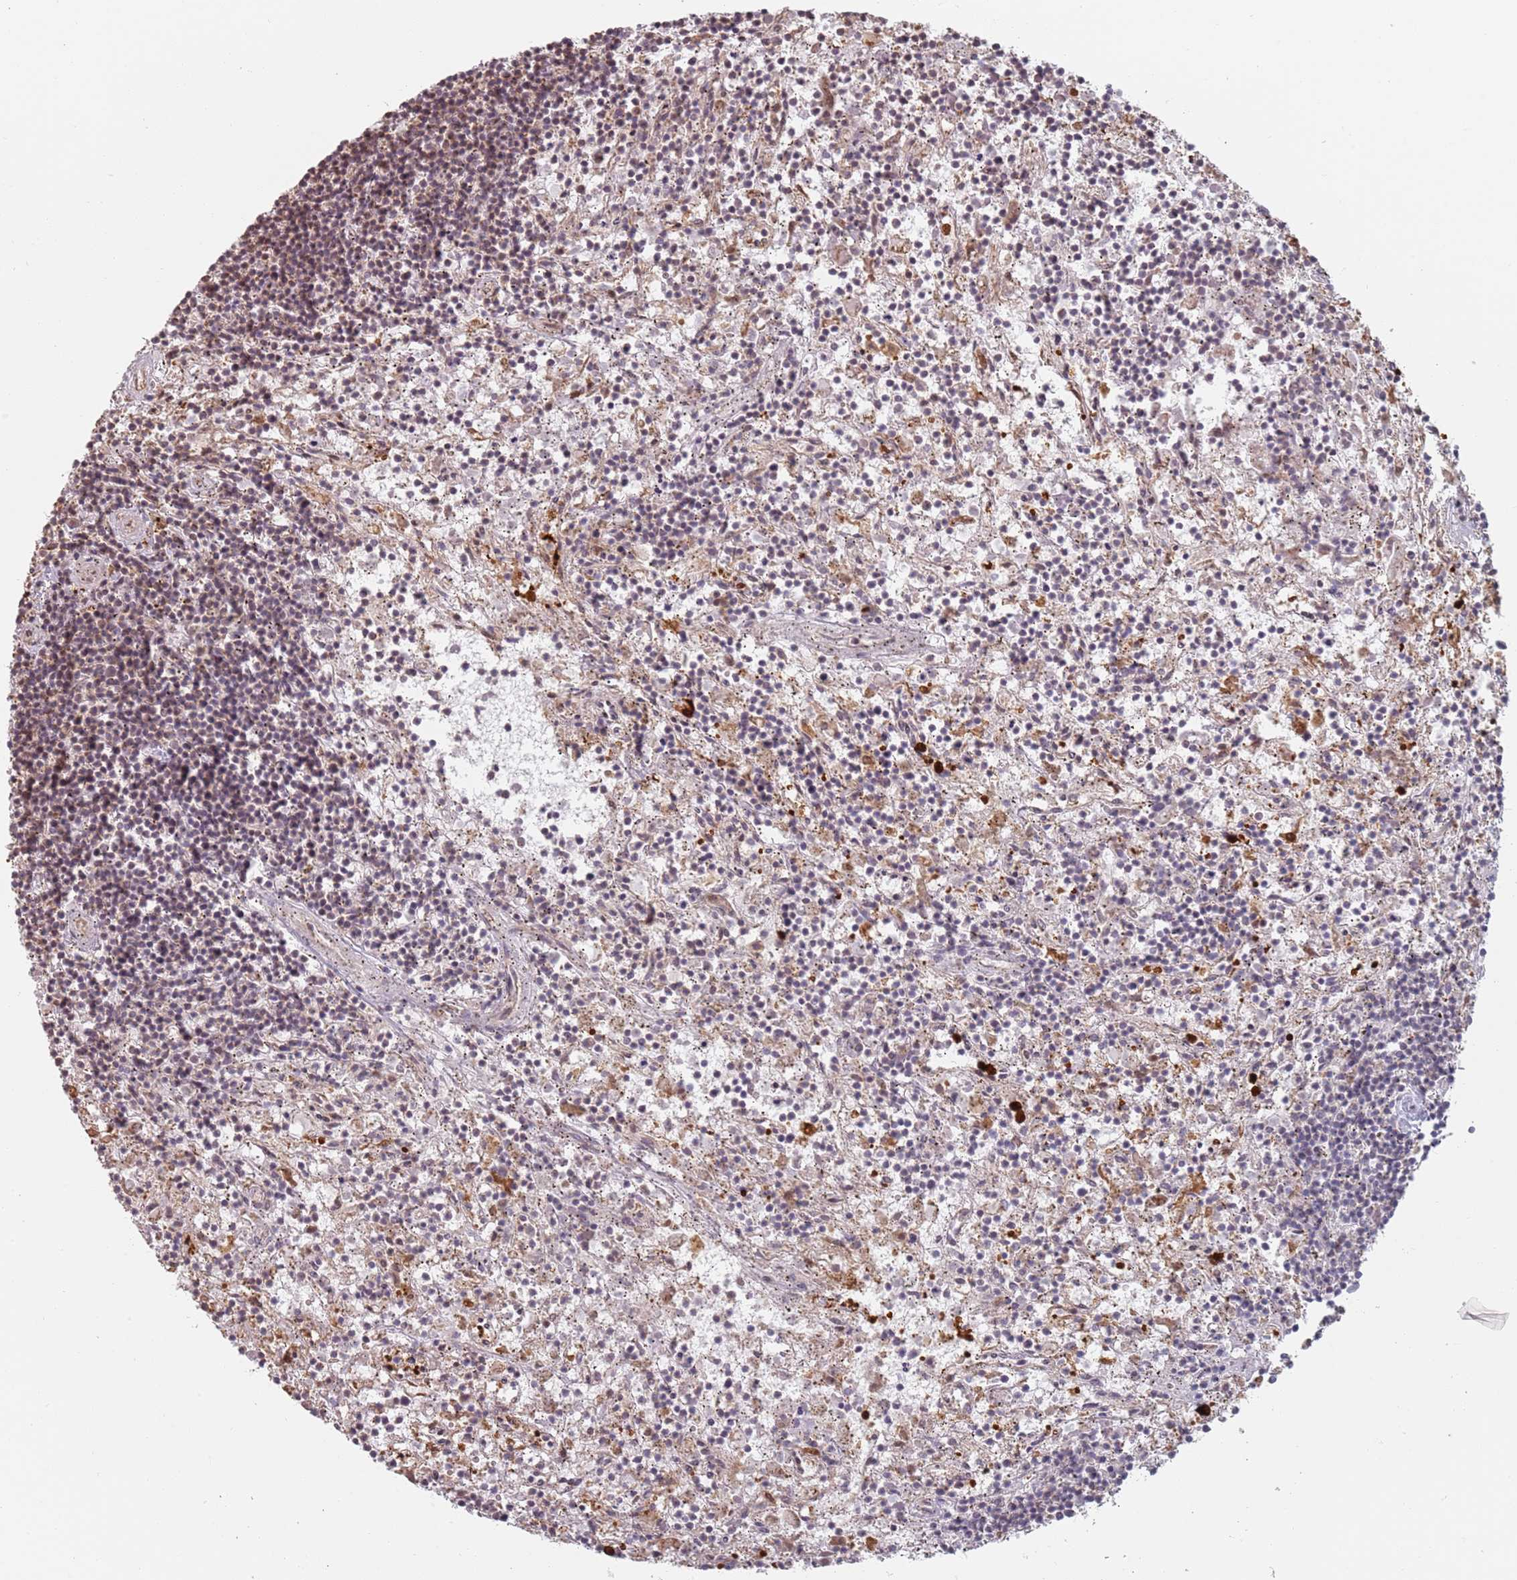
{"staining": {"intensity": "negative", "quantity": "none", "location": "none"}, "tissue": "lymphoma", "cell_type": "Tumor cells", "image_type": "cancer", "snomed": [{"axis": "morphology", "description": "Malignant lymphoma, non-Hodgkin's type, Low grade"}, {"axis": "topography", "description": "Spleen"}], "caption": "The micrograph reveals no significant expression in tumor cells of malignant lymphoma, non-Hodgkin's type (low-grade).", "gene": "PLSCR5", "patient": {"sex": "male", "age": 76}}